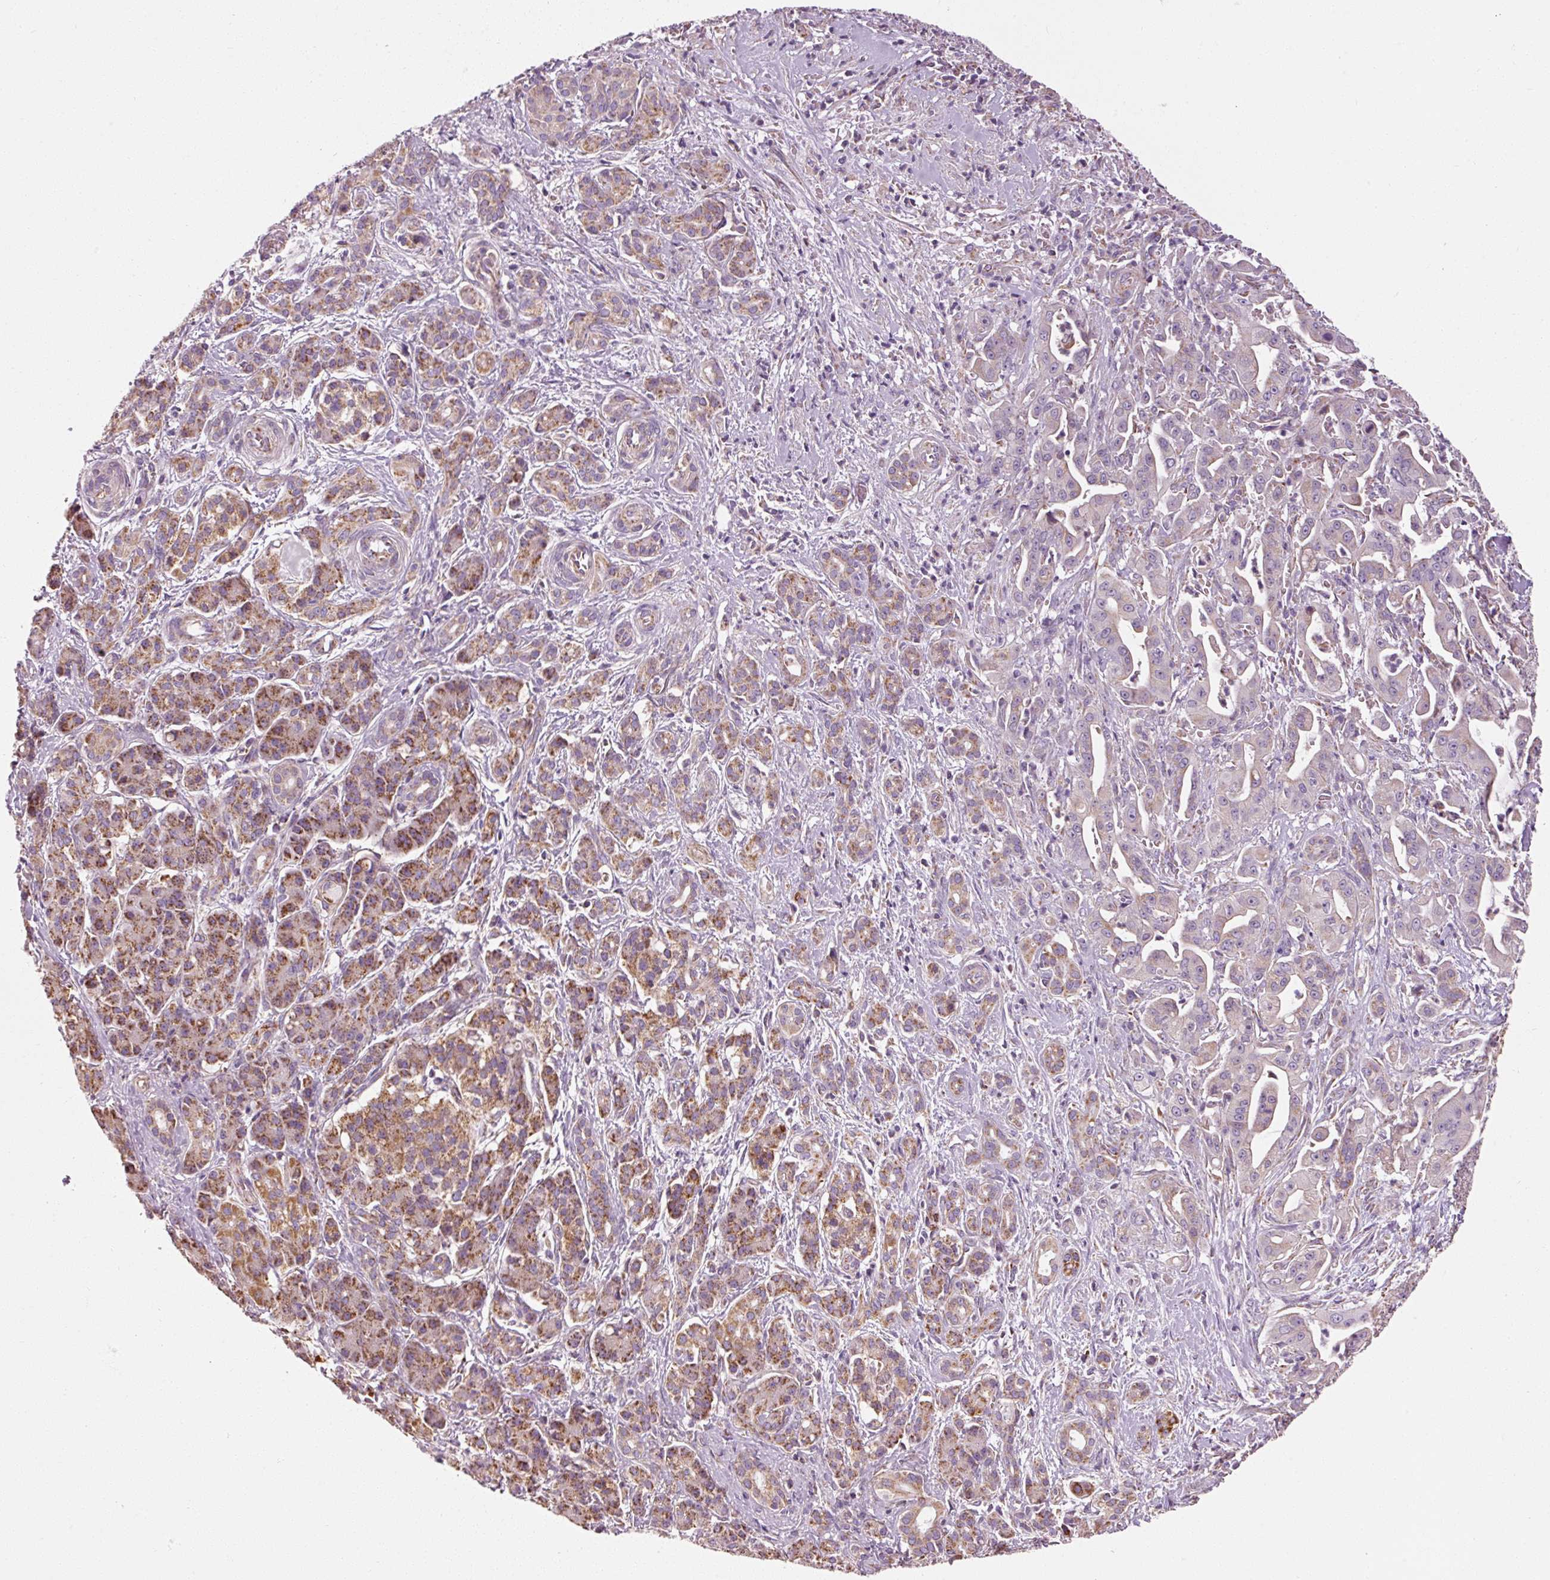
{"staining": {"intensity": "weak", "quantity": "<25%", "location": "cytoplasmic/membranous"}, "tissue": "pancreatic cancer", "cell_type": "Tumor cells", "image_type": "cancer", "snomed": [{"axis": "morphology", "description": "Adenocarcinoma, NOS"}, {"axis": "topography", "description": "Pancreas"}], "caption": "High magnification brightfield microscopy of pancreatic cancer (adenocarcinoma) stained with DAB (3,3'-diaminobenzidine) (brown) and counterstained with hematoxylin (blue): tumor cells show no significant staining.", "gene": "NDUFB4", "patient": {"sex": "male", "age": 57}}